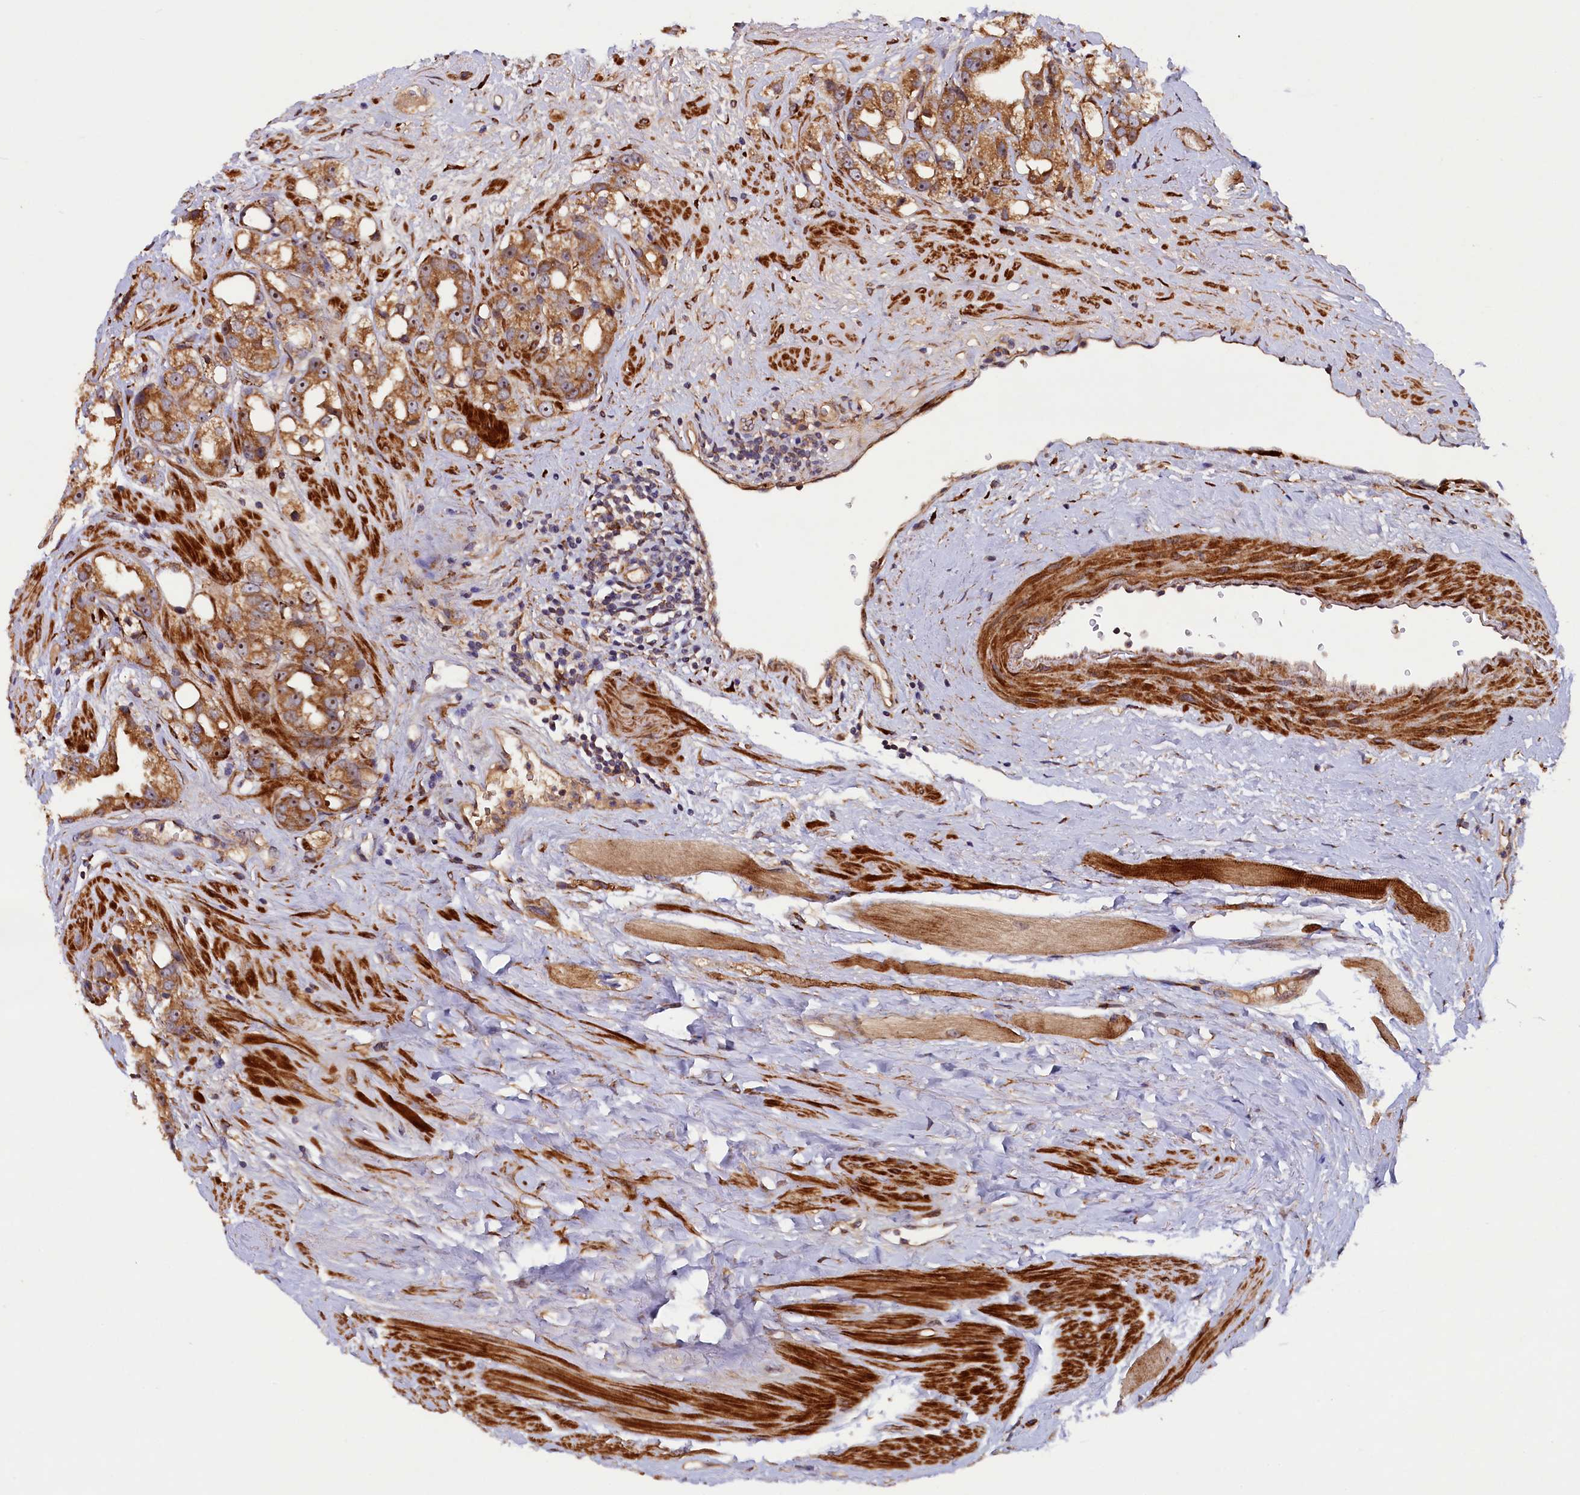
{"staining": {"intensity": "moderate", "quantity": ">75%", "location": "cytoplasmic/membranous,nuclear"}, "tissue": "prostate cancer", "cell_type": "Tumor cells", "image_type": "cancer", "snomed": [{"axis": "morphology", "description": "Adenocarcinoma, NOS"}, {"axis": "topography", "description": "Prostate"}], "caption": "High-power microscopy captured an immunohistochemistry (IHC) photomicrograph of prostate cancer (adenocarcinoma), revealing moderate cytoplasmic/membranous and nuclear staining in about >75% of tumor cells.", "gene": "ARRDC4", "patient": {"sex": "male", "age": 79}}